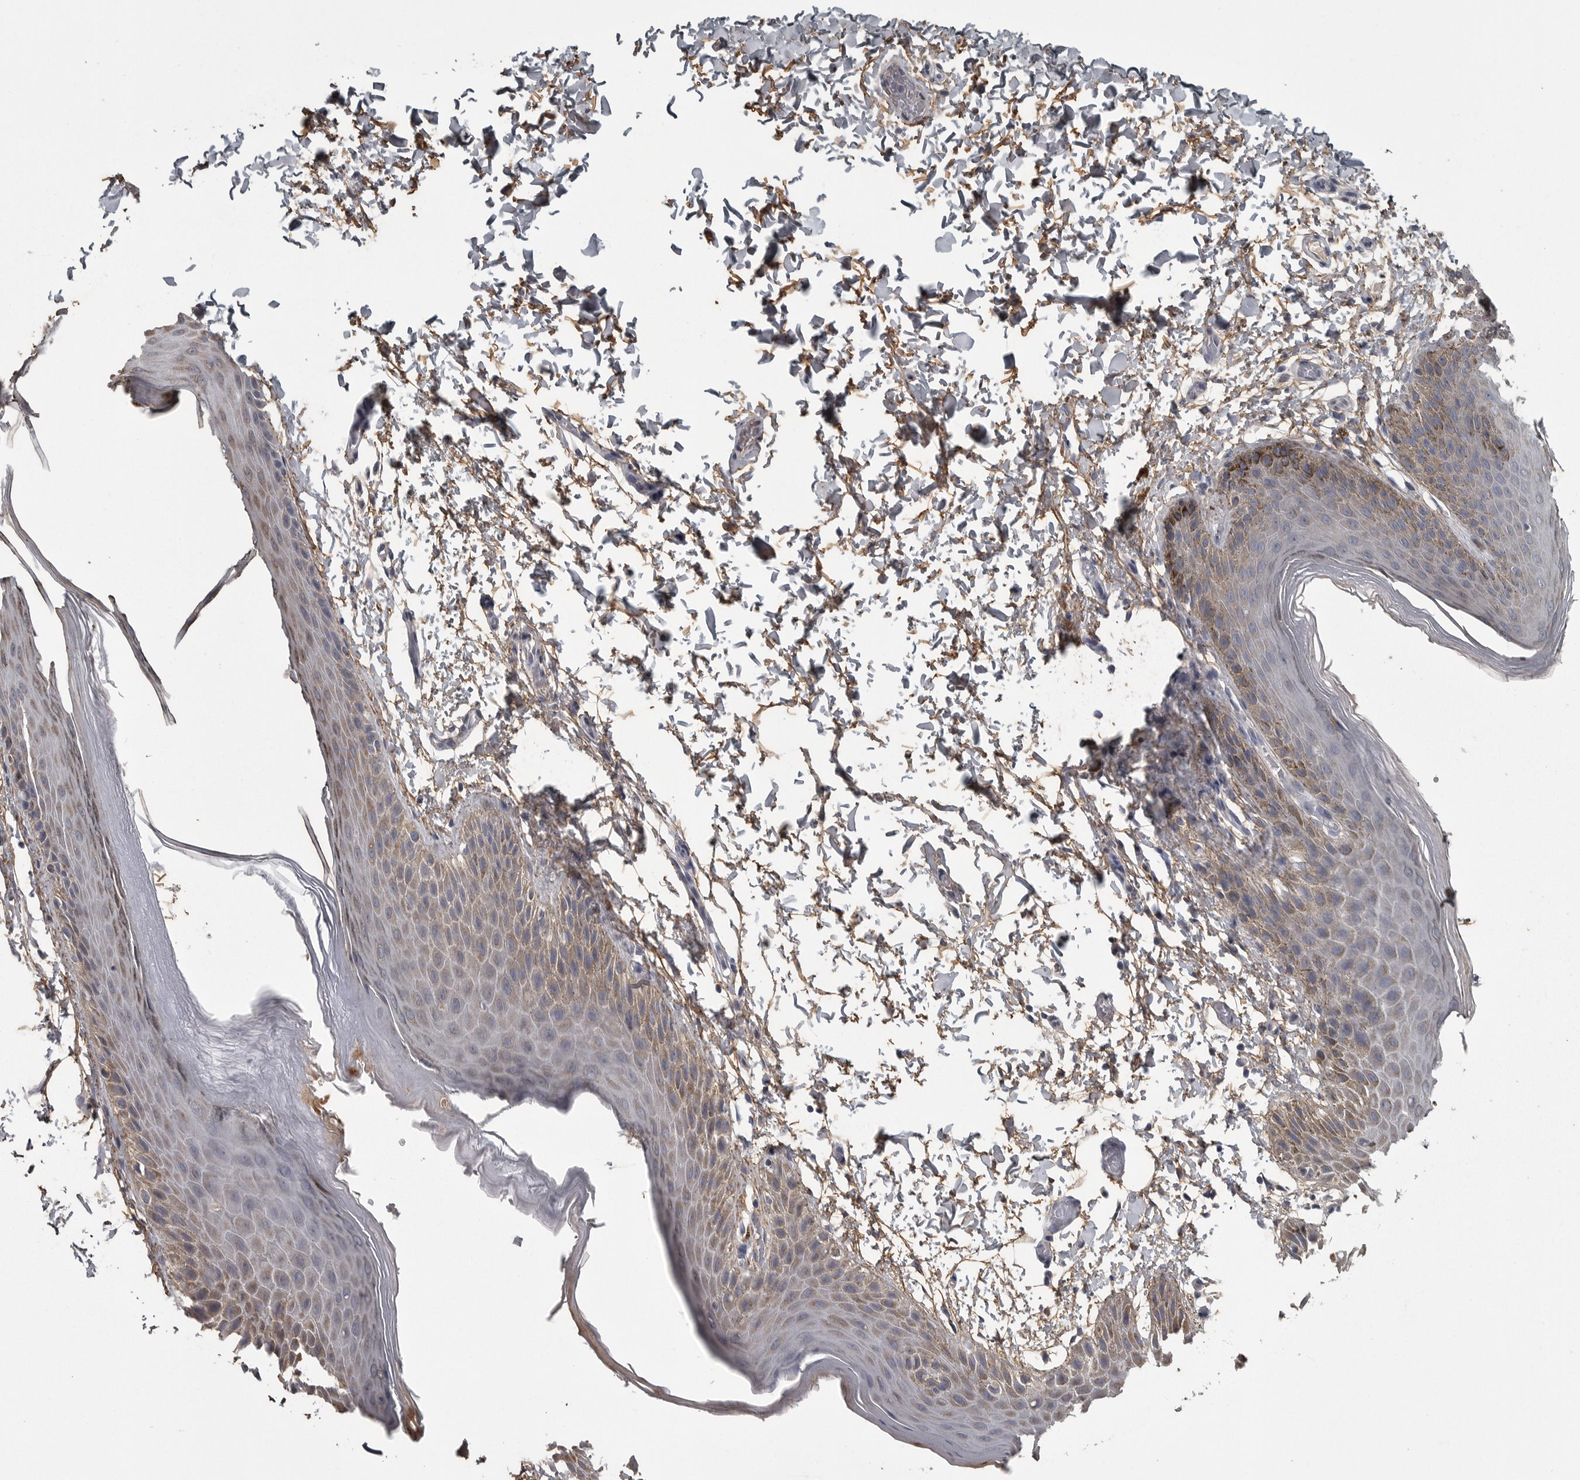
{"staining": {"intensity": "weak", "quantity": "25%-75%", "location": "cytoplasmic/membranous"}, "tissue": "skin", "cell_type": "Epidermal cells", "image_type": "normal", "snomed": [{"axis": "morphology", "description": "Normal tissue, NOS"}, {"axis": "topography", "description": "Anal"}, {"axis": "topography", "description": "Peripheral nerve tissue"}], "caption": "High-power microscopy captured an immunohistochemistry micrograph of unremarkable skin, revealing weak cytoplasmic/membranous positivity in approximately 25%-75% of epidermal cells.", "gene": "FRK", "patient": {"sex": "male", "age": 44}}